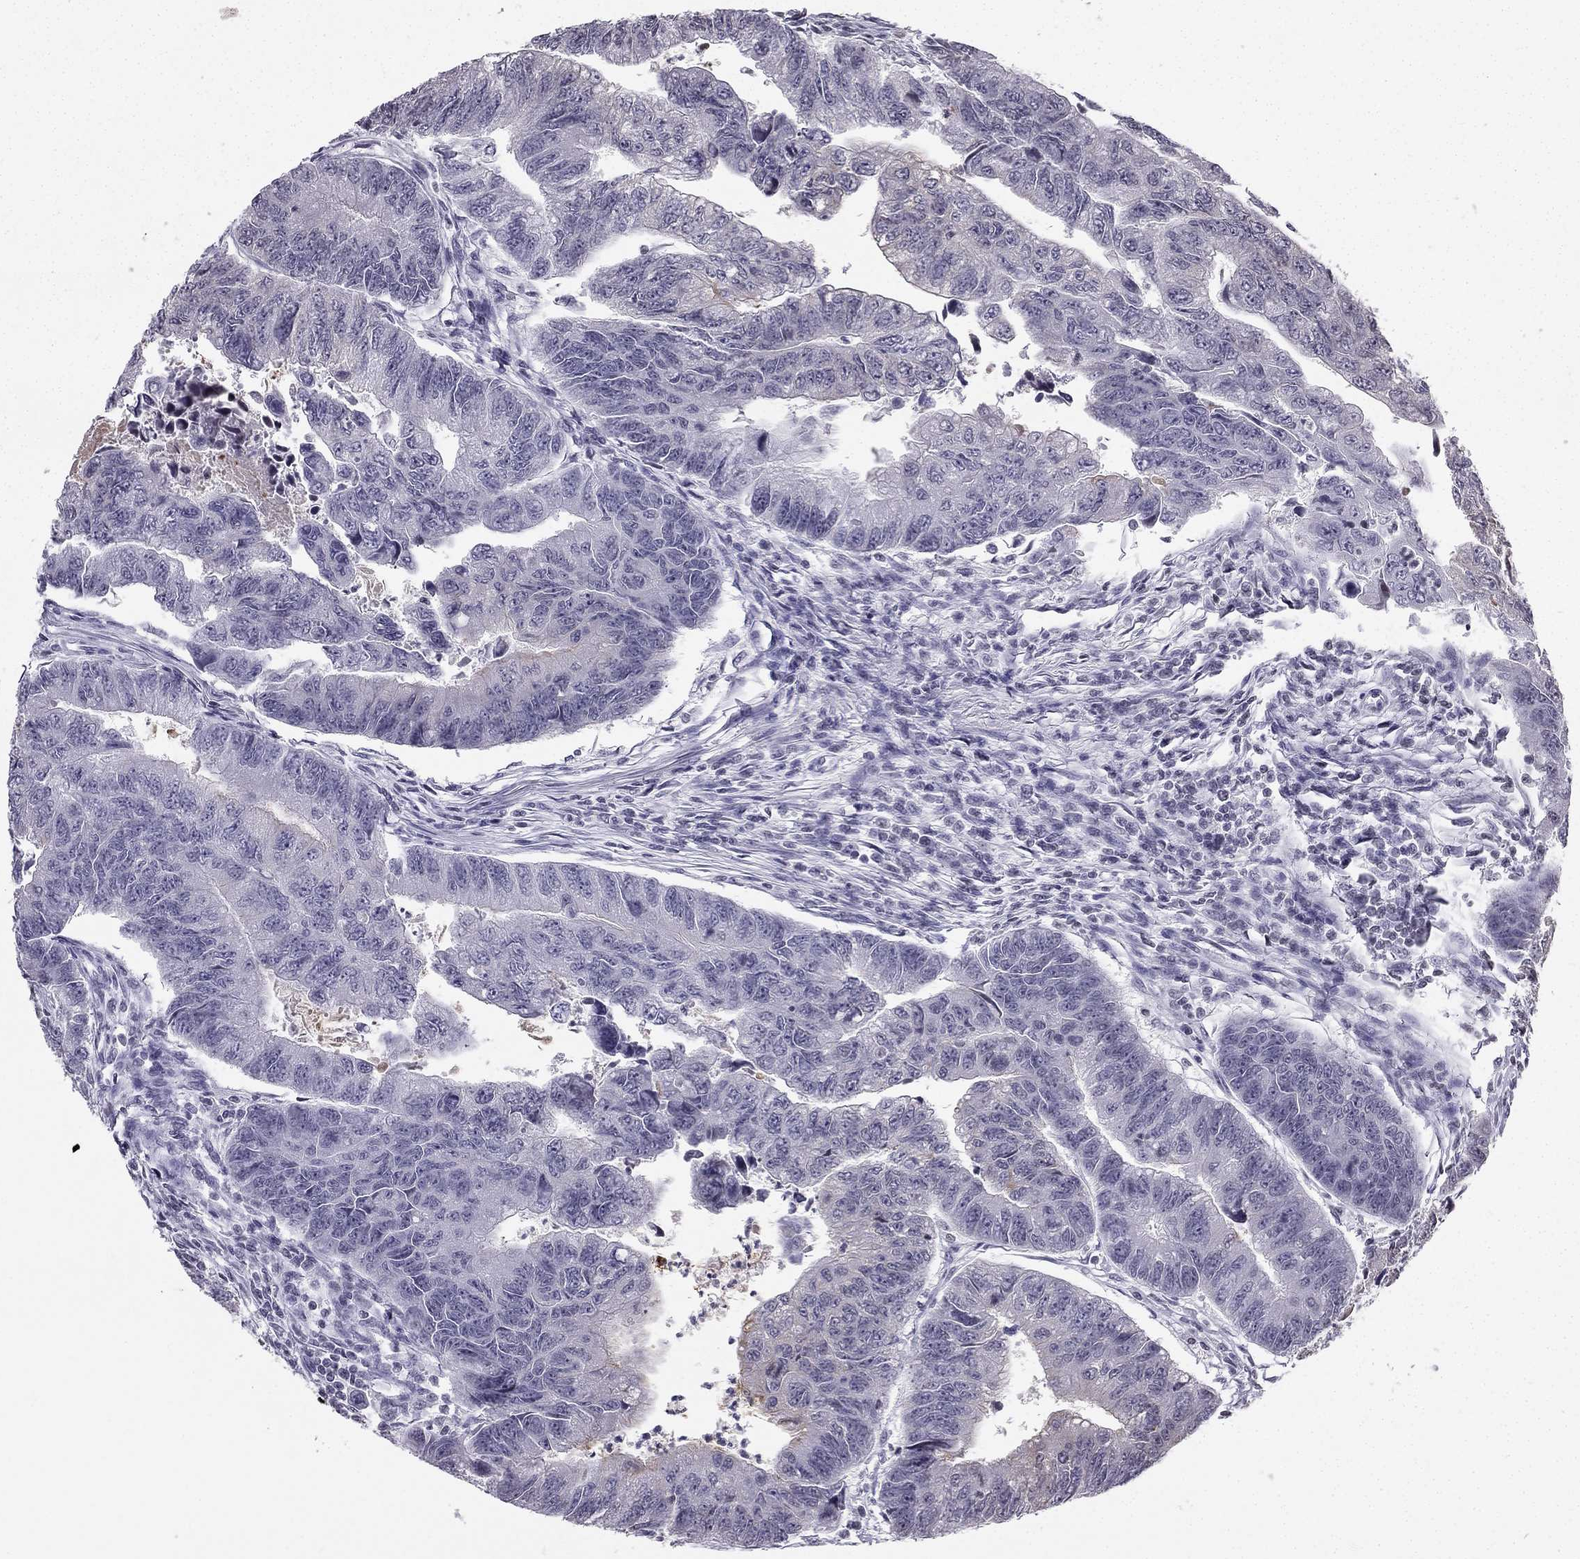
{"staining": {"intensity": "negative", "quantity": "none", "location": "none"}, "tissue": "colorectal cancer", "cell_type": "Tumor cells", "image_type": "cancer", "snomed": [{"axis": "morphology", "description": "Adenocarcinoma, NOS"}, {"axis": "topography", "description": "Colon"}], "caption": "The IHC histopathology image has no significant expression in tumor cells of colorectal cancer tissue.", "gene": "TFF3", "patient": {"sex": "female", "age": 65}}